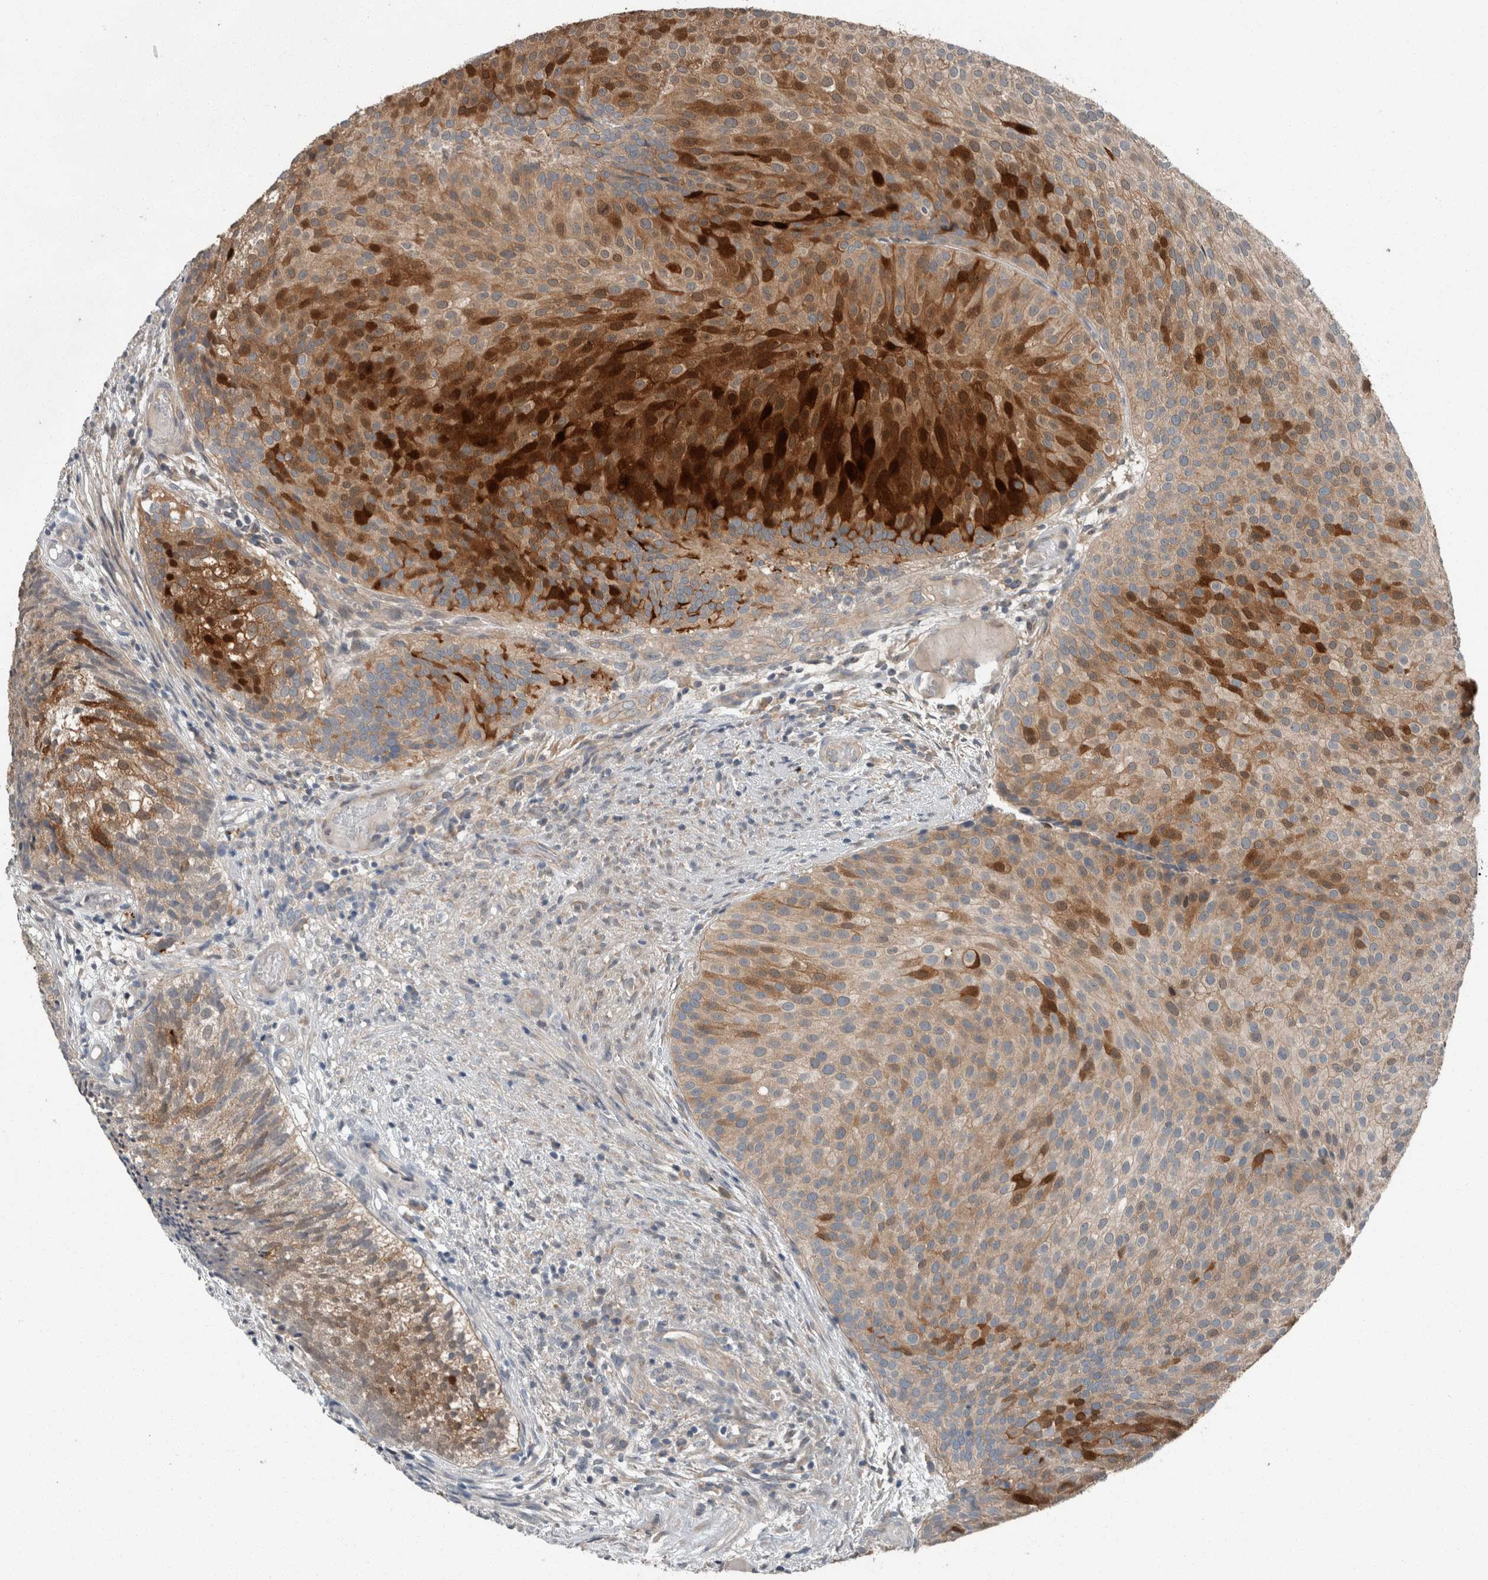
{"staining": {"intensity": "strong", "quantity": "25%-75%", "location": "cytoplasmic/membranous,nuclear"}, "tissue": "urothelial cancer", "cell_type": "Tumor cells", "image_type": "cancer", "snomed": [{"axis": "morphology", "description": "Urothelial carcinoma, Low grade"}, {"axis": "topography", "description": "Urinary bladder"}], "caption": "Immunohistochemical staining of human low-grade urothelial carcinoma displays strong cytoplasmic/membranous and nuclear protein positivity in approximately 25%-75% of tumor cells. Immunohistochemistry stains the protein of interest in brown and the nuclei are stained blue.", "gene": "KNTC1", "patient": {"sex": "male", "age": 86}}